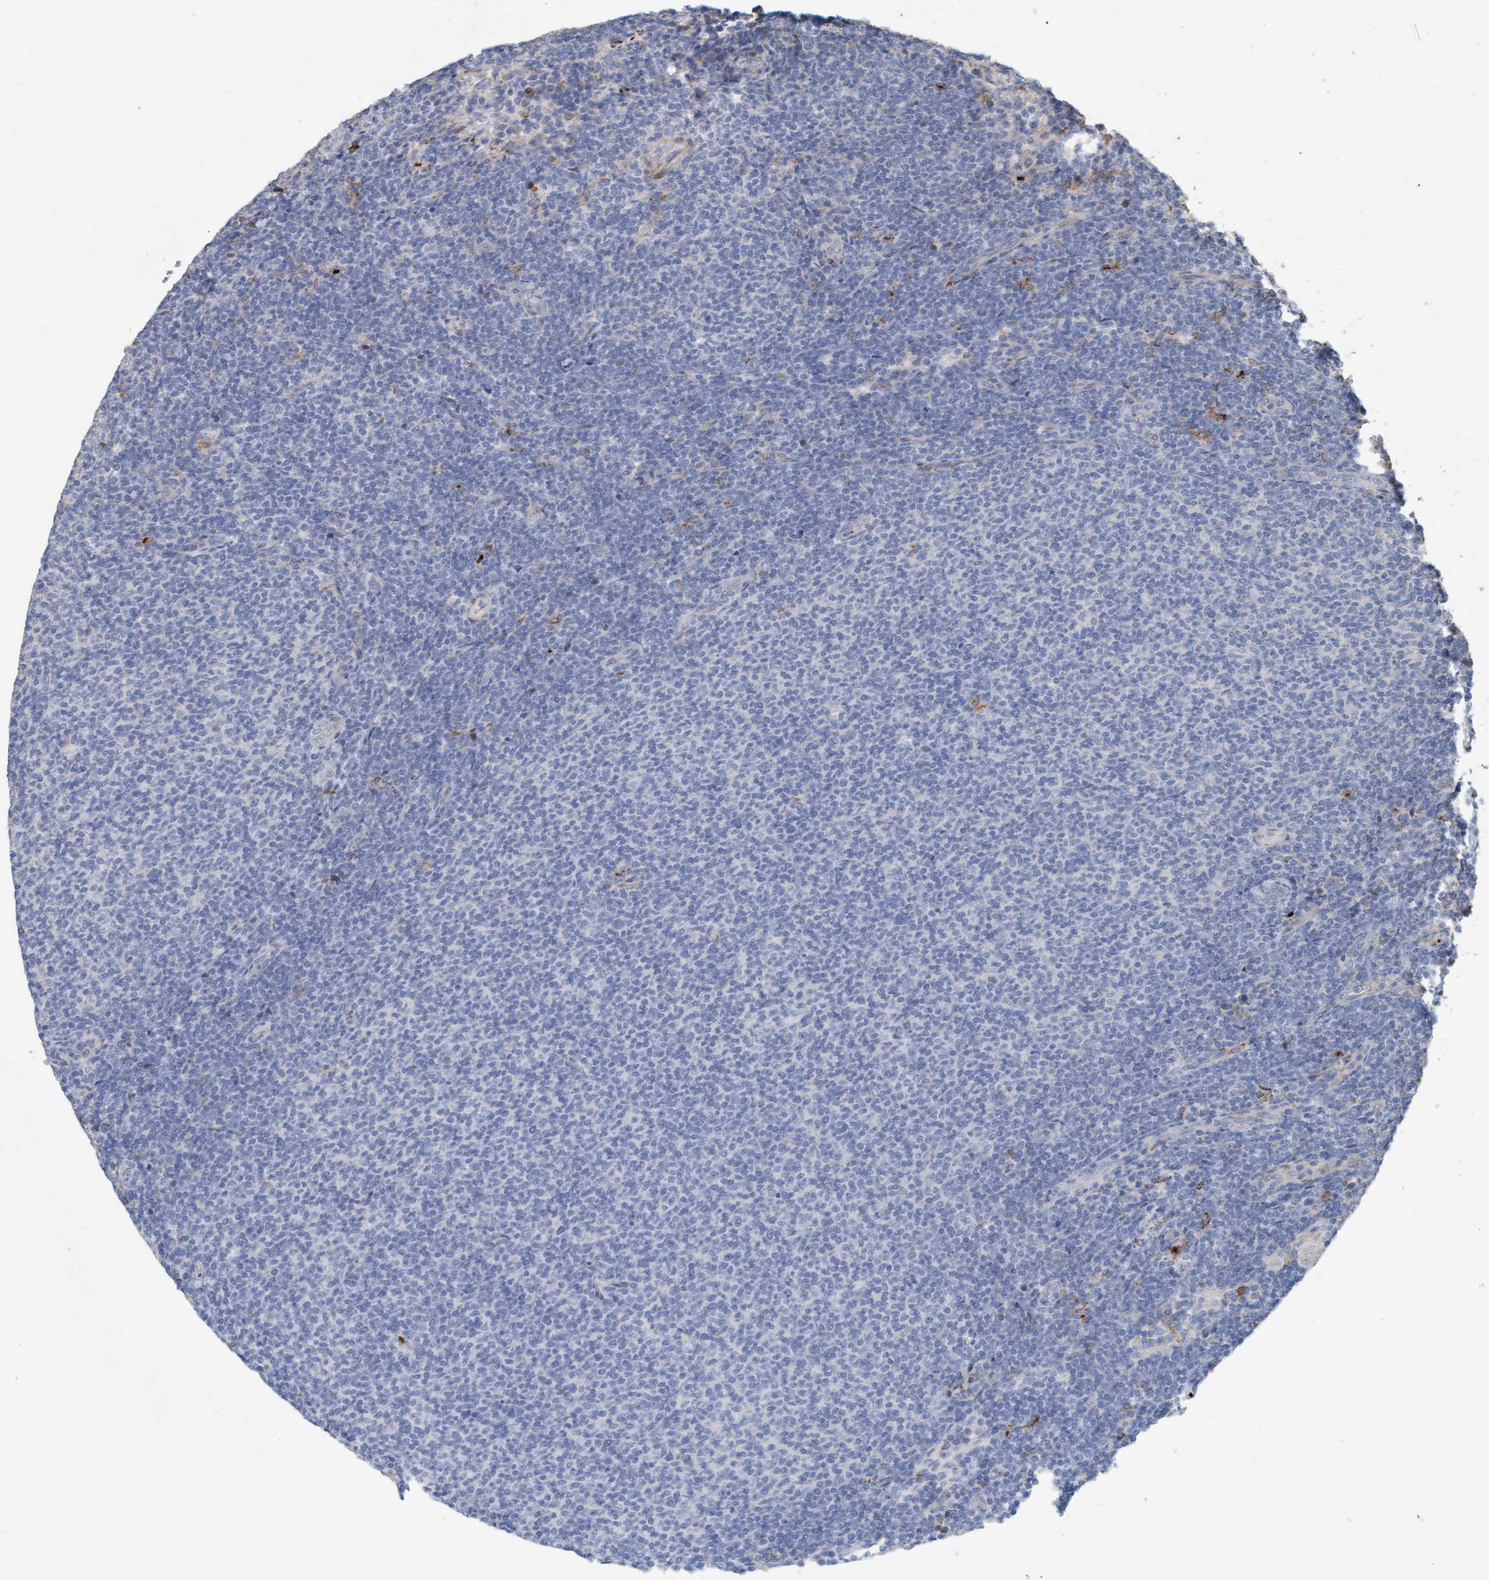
{"staining": {"intensity": "negative", "quantity": "none", "location": "none"}, "tissue": "lymphoma", "cell_type": "Tumor cells", "image_type": "cancer", "snomed": [{"axis": "morphology", "description": "Malignant lymphoma, non-Hodgkin's type, Low grade"}, {"axis": "topography", "description": "Lymph node"}], "caption": "Human malignant lymphoma, non-Hodgkin's type (low-grade) stained for a protein using immunohistochemistry reveals no expression in tumor cells.", "gene": "LONRF1", "patient": {"sex": "male", "age": 66}}